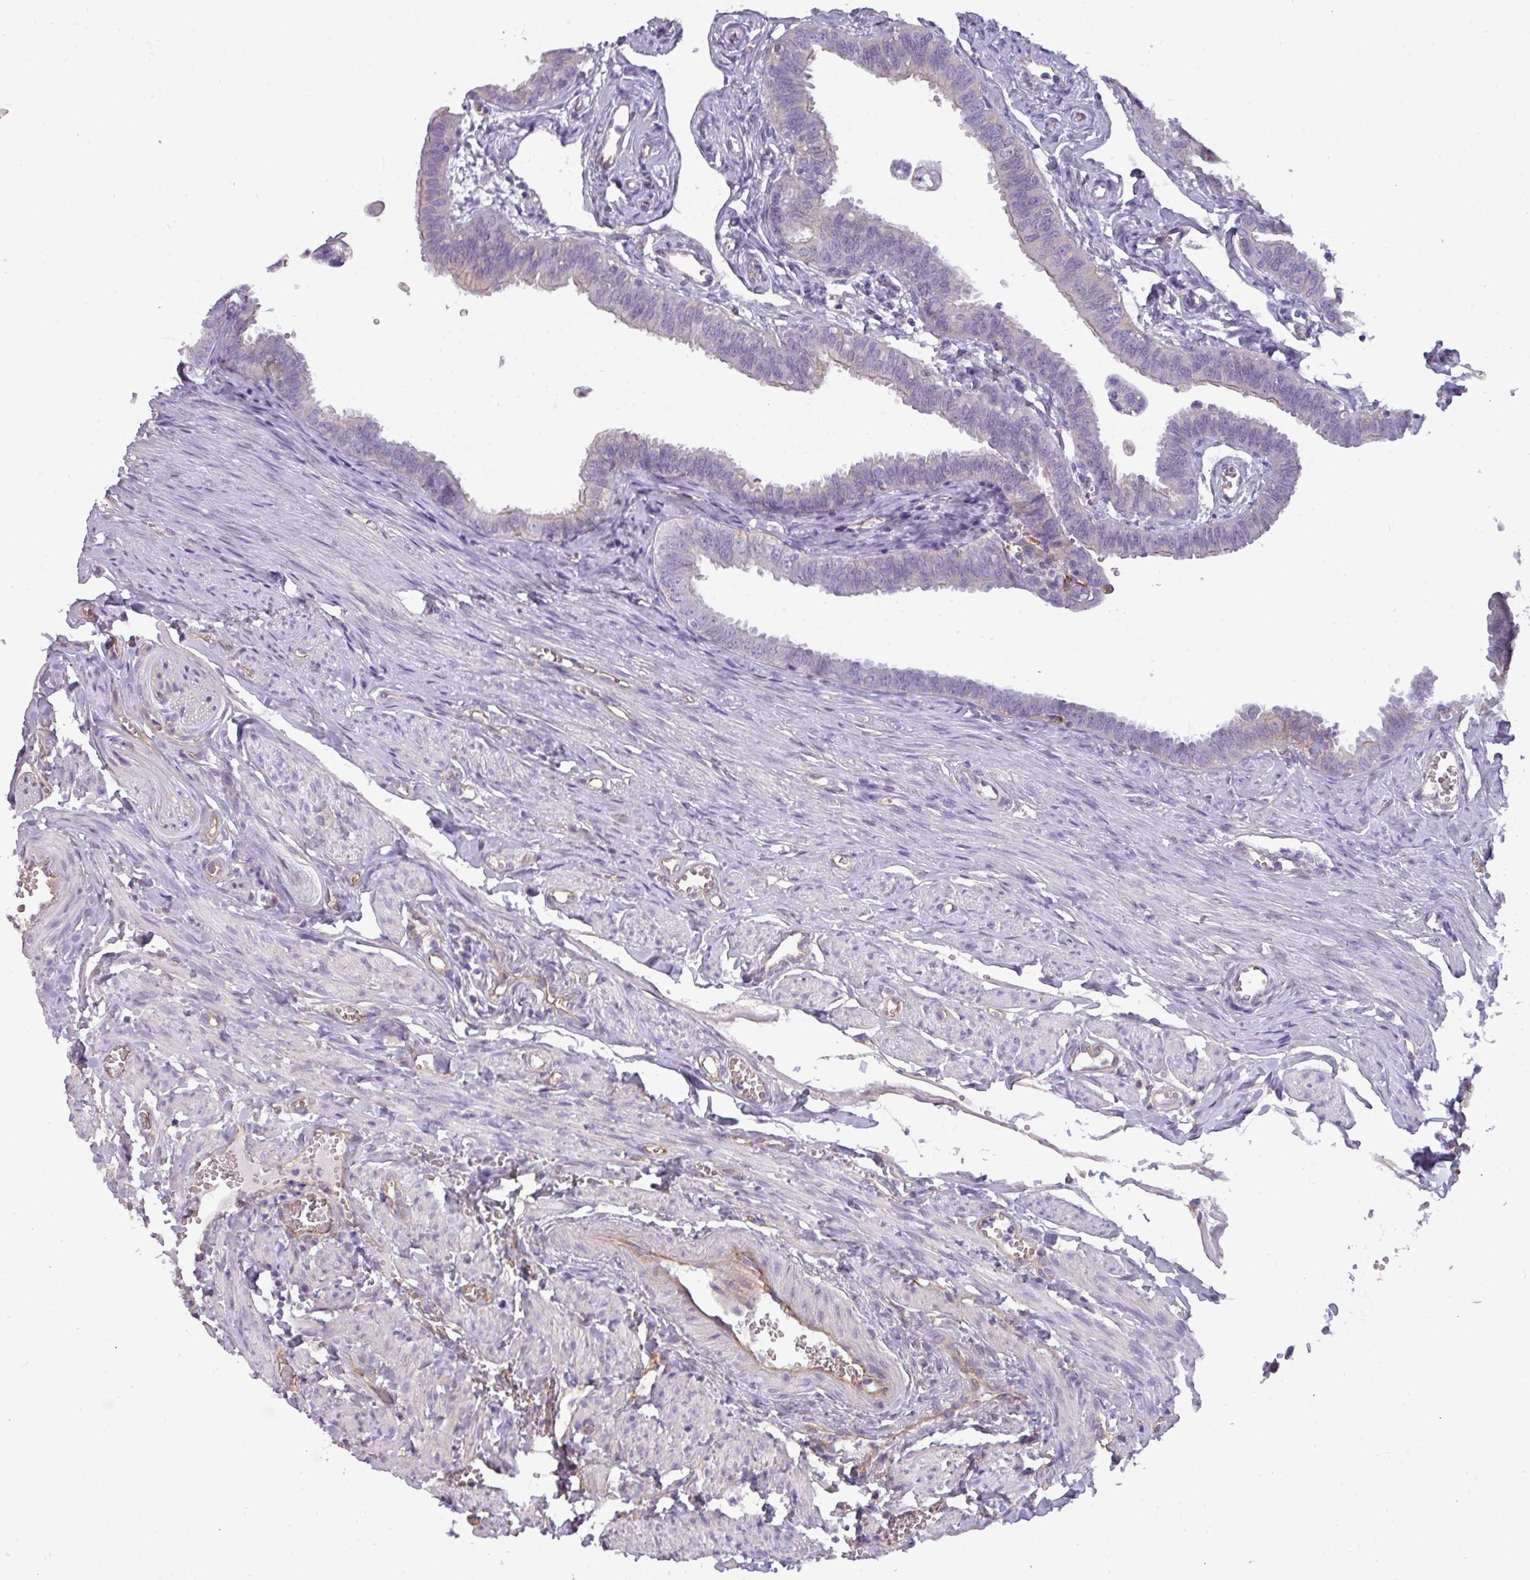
{"staining": {"intensity": "negative", "quantity": "none", "location": "none"}, "tissue": "fallopian tube", "cell_type": "Glandular cells", "image_type": "normal", "snomed": [{"axis": "morphology", "description": "Normal tissue, NOS"}, {"axis": "morphology", "description": "Carcinoma, NOS"}, {"axis": "topography", "description": "Fallopian tube"}, {"axis": "topography", "description": "Ovary"}], "caption": "Immunohistochemical staining of unremarkable fallopian tube exhibits no significant positivity in glandular cells. The staining was performed using DAB to visualize the protein expression in brown, while the nuclei were stained in blue with hematoxylin (Magnification: 20x).", "gene": "BUD23", "patient": {"sex": "female", "age": 59}}